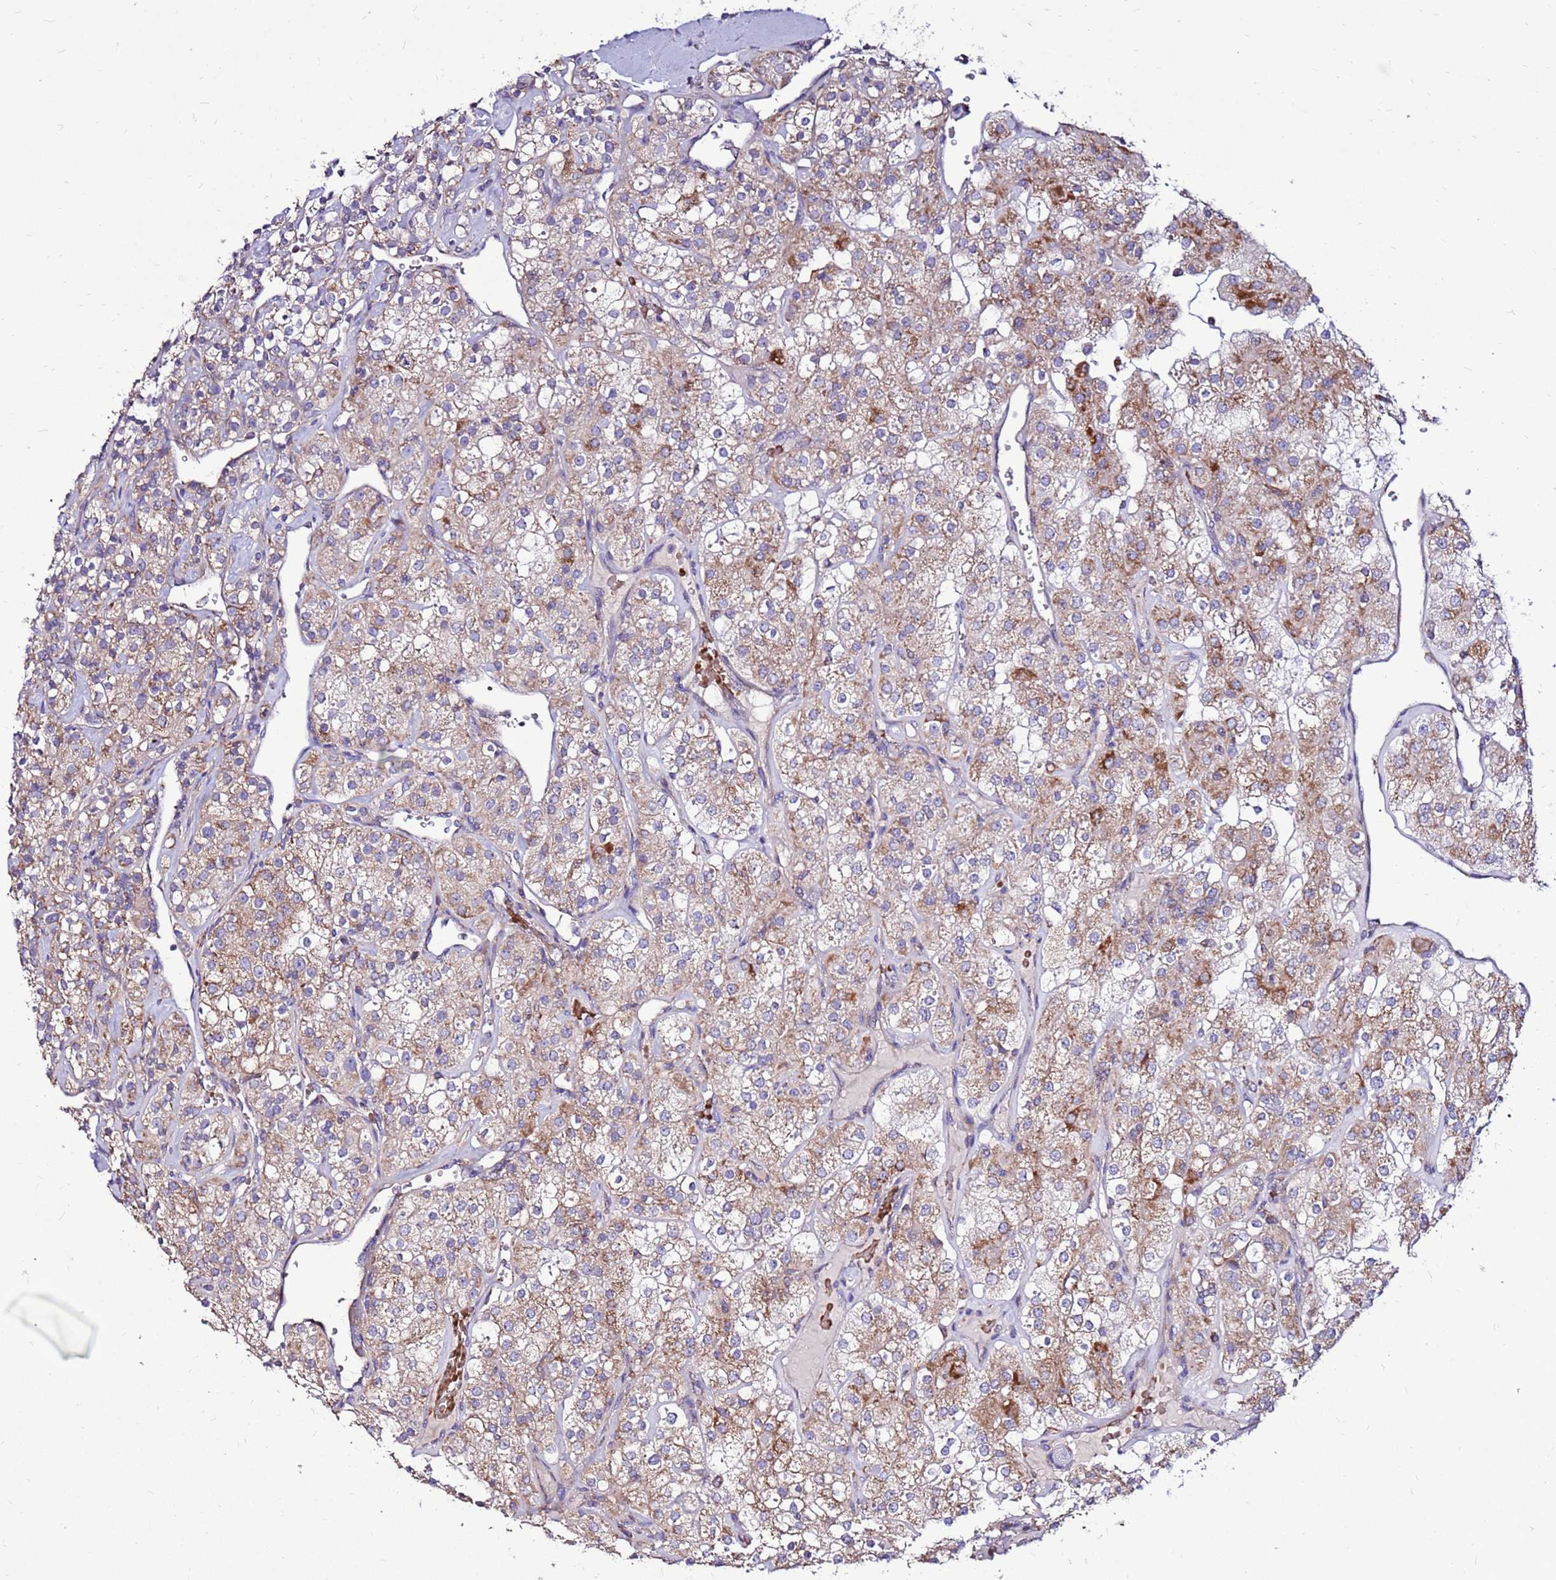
{"staining": {"intensity": "moderate", "quantity": "25%-75%", "location": "cytoplasmic/membranous"}, "tissue": "renal cancer", "cell_type": "Tumor cells", "image_type": "cancer", "snomed": [{"axis": "morphology", "description": "Adenocarcinoma, NOS"}, {"axis": "topography", "description": "Kidney"}], "caption": "Immunohistochemical staining of renal cancer displays medium levels of moderate cytoplasmic/membranous staining in approximately 25%-75% of tumor cells.", "gene": "SPSB3", "patient": {"sex": "male", "age": 77}}